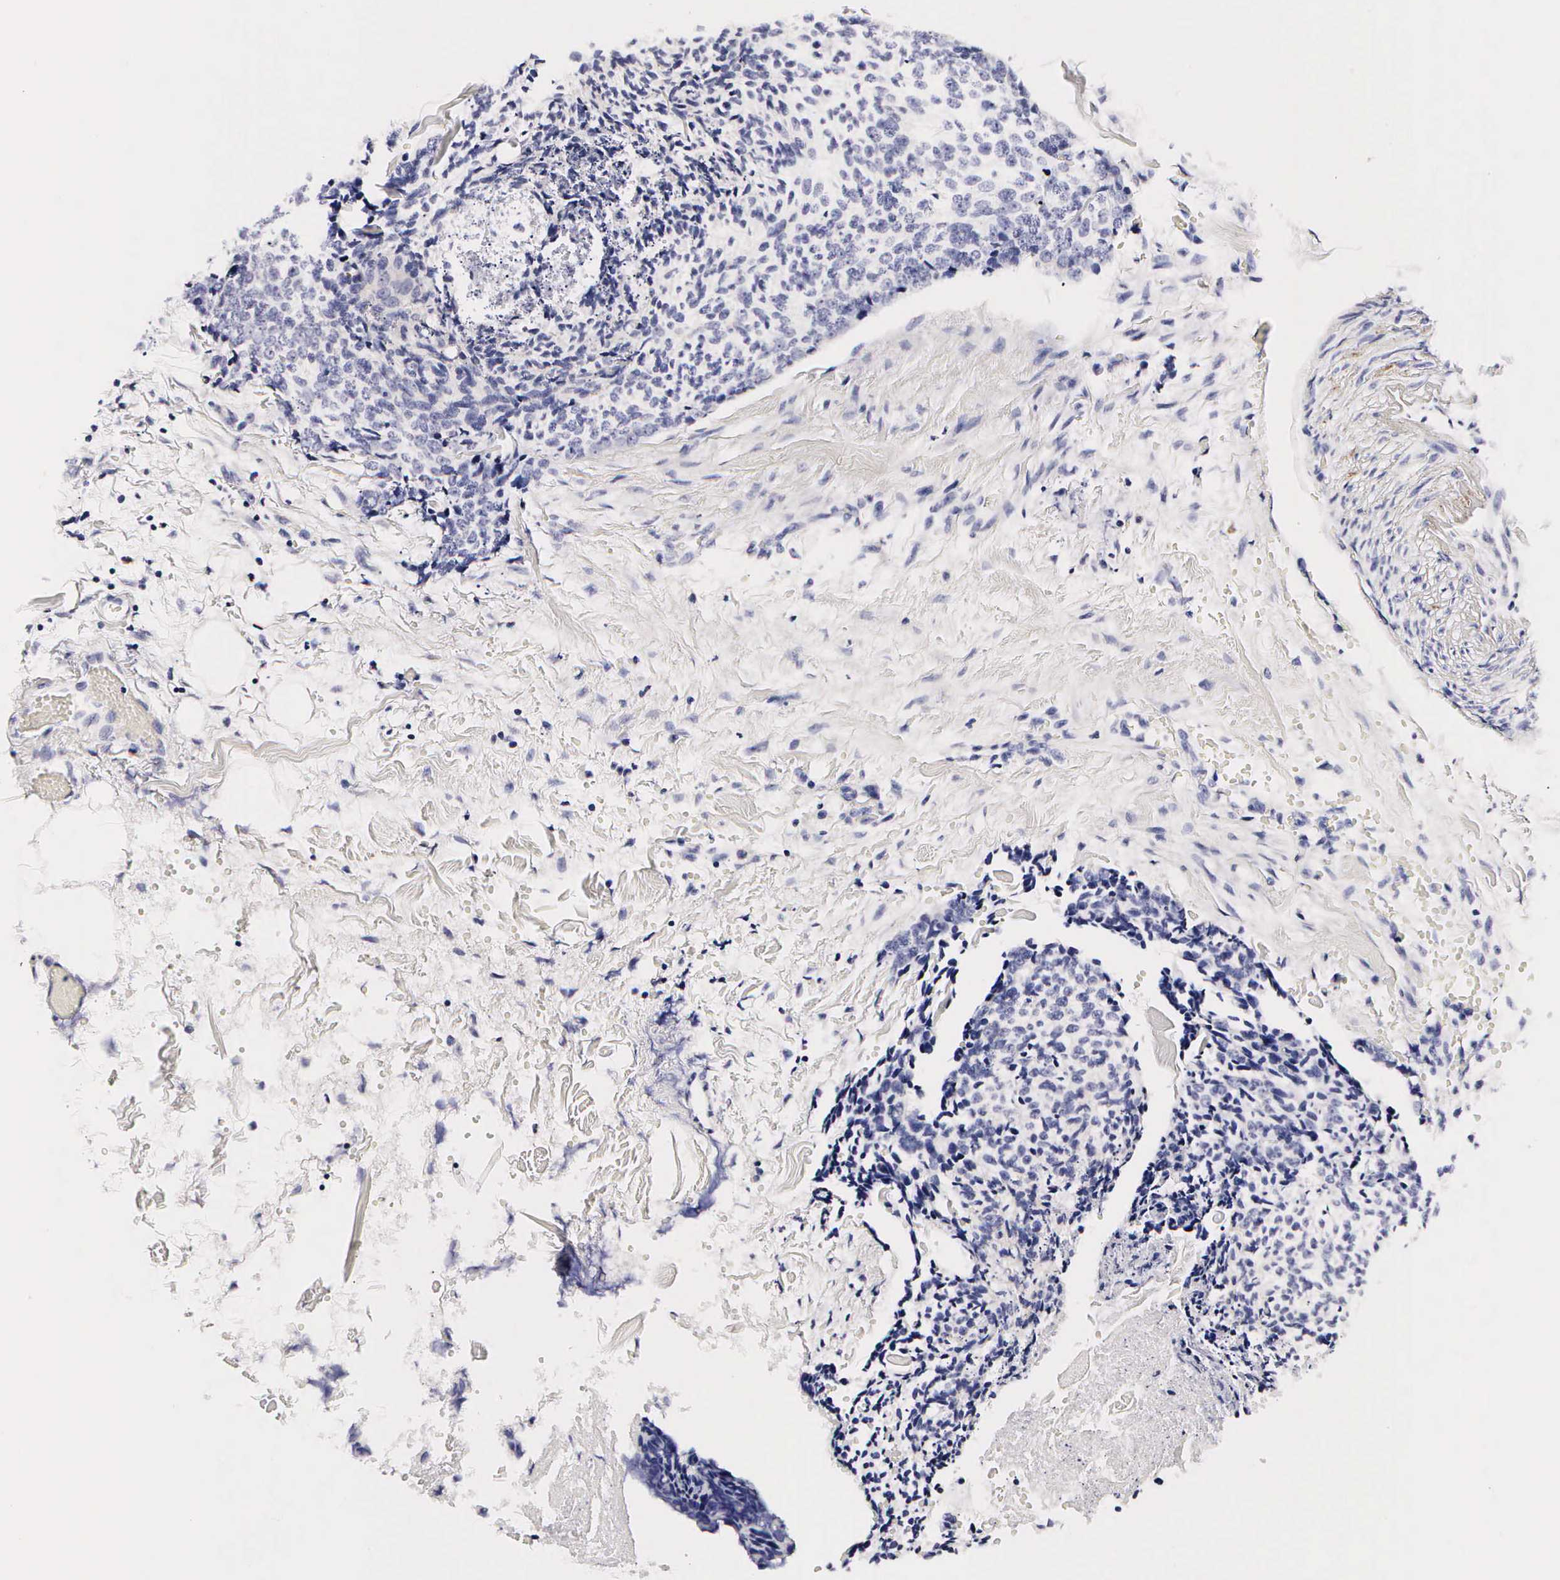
{"staining": {"intensity": "negative", "quantity": "none", "location": "none"}, "tissue": "head and neck cancer", "cell_type": "Tumor cells", "image_type": "cancer", "snomed": [{"axis": "morphology", "description": "Squamous cell carcinoma, NOS"}, {"axis": "topography", "description": "Salivary gland"}, {"axis": "topography", "description": "Head-Neck"}], "caption": "Tumor cells are negative for protein expression in human head and neck cancer.", "gene": "RNASE6", "patient": {"sex": "male", "age": 70}}